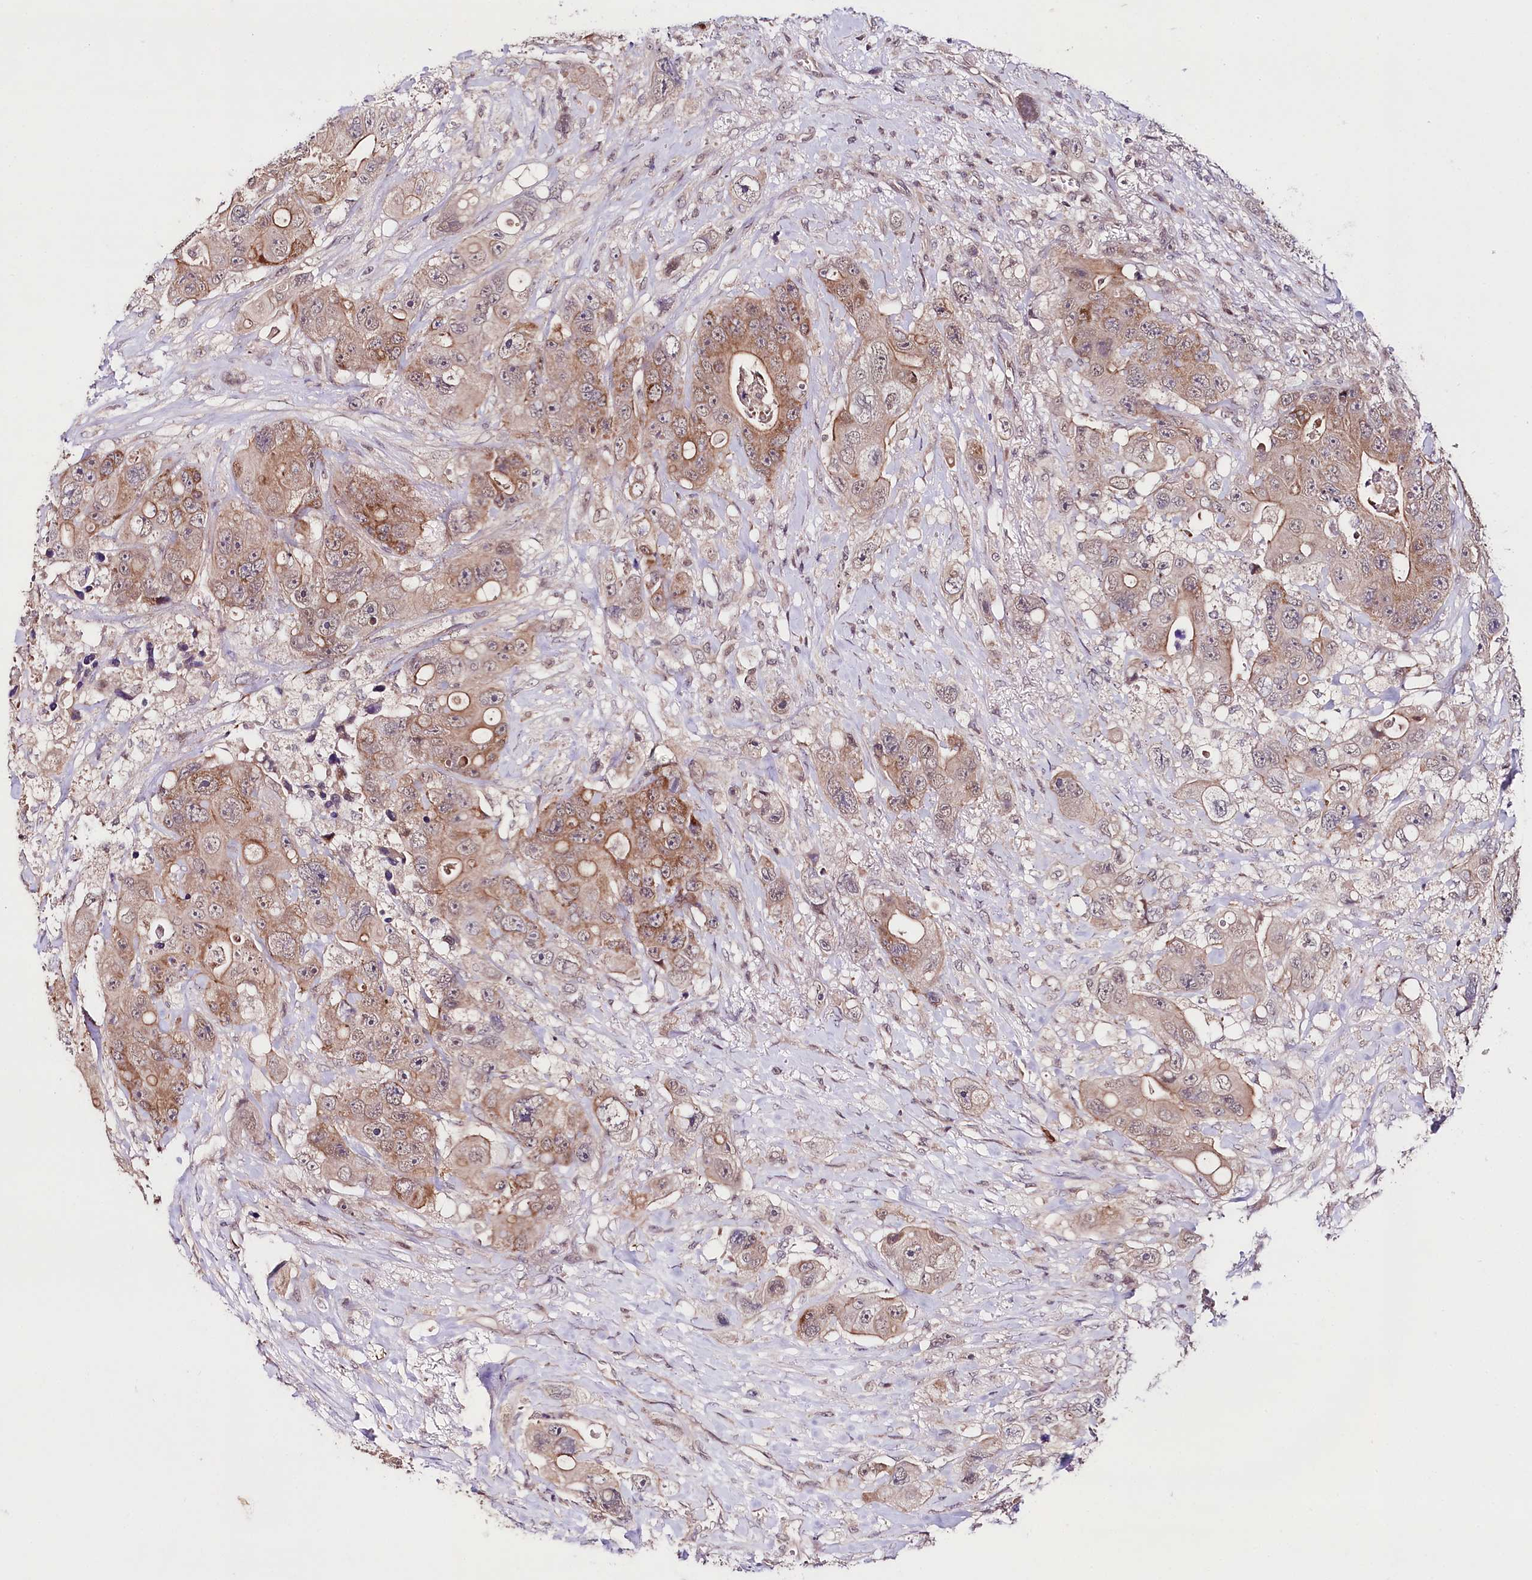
{"staining": {"intensity": "moderate", "quantity": ">75%", "location": "cytoplasmic/membranous"}, "tissue": "colorectal cancer", "cell_type": "Tumor cells", "image_type": "cancer", "snomed": [{"axis": "morphology", "description": "Adenocarcinoma, NOS"}, {"axis": "topography", "description": "Colon"}], "caption": "Immunohistochemical staining of colorectal cancer demonstrates medium levels of moderate cytoplasmic/membranous staining in about >75% of tumor cells.", "gene": "TAFAZZIN", "patient": {"sex": "female", "age": 46}}